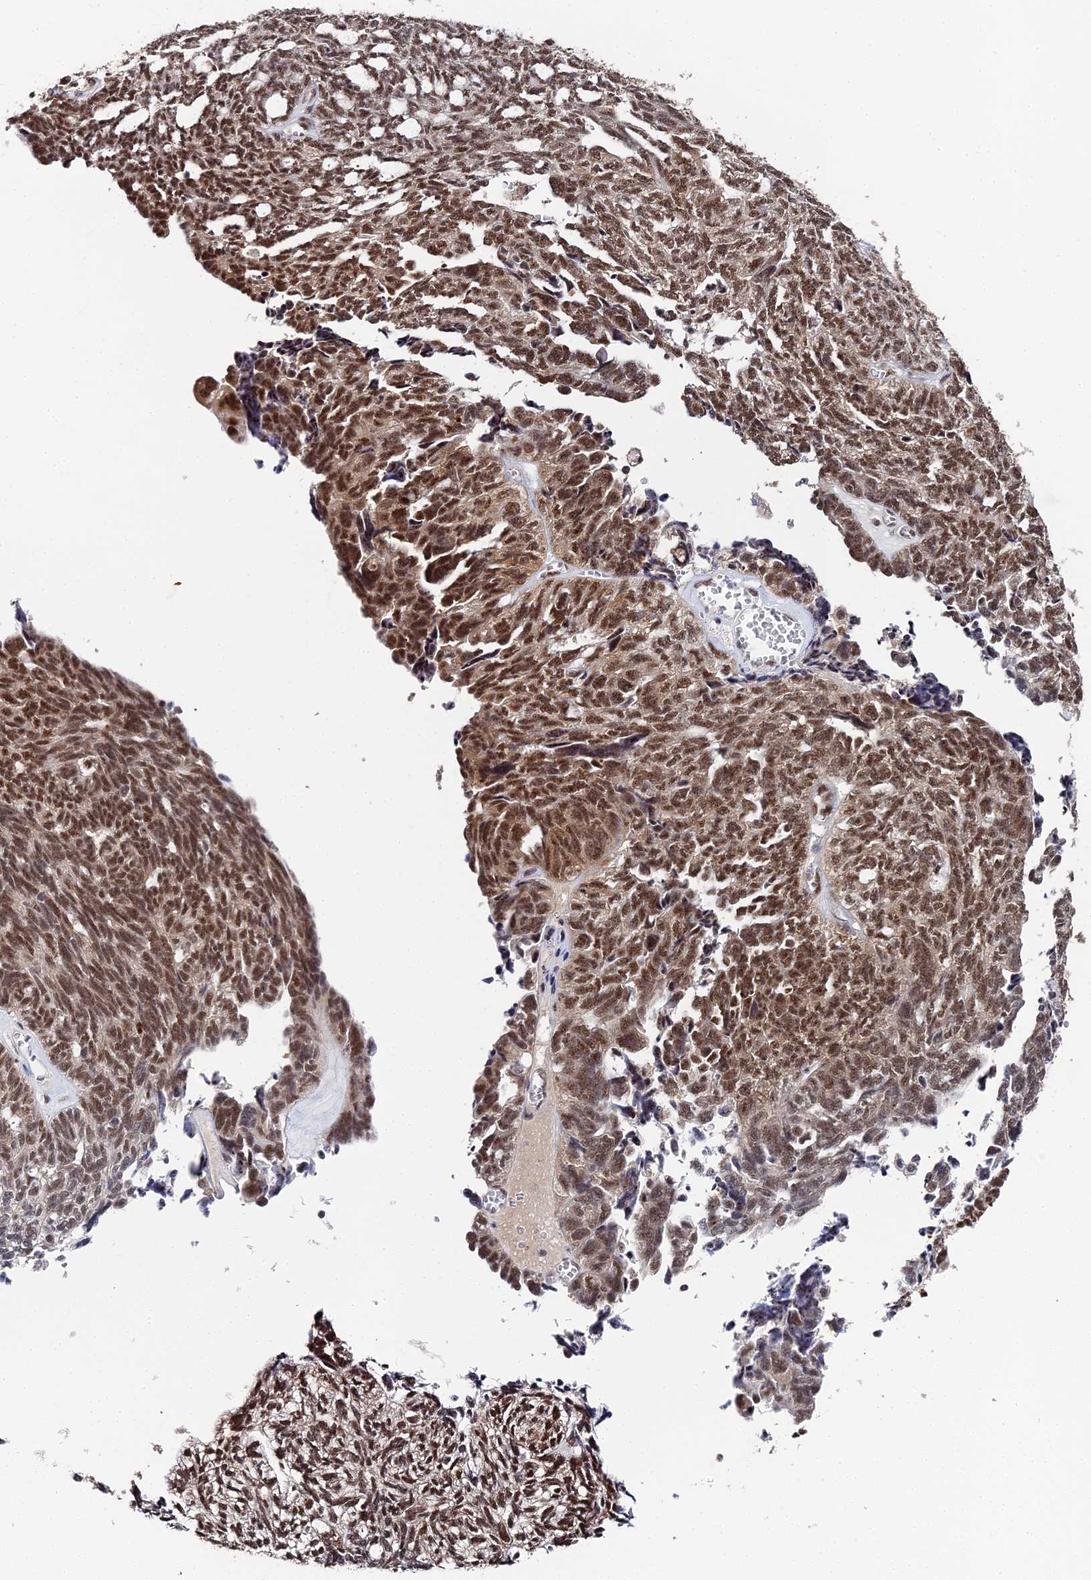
{"staining": {"intensity": "strong", "quantity": ">75%", "location": "nuclear"}, "tissue": "ovarian cancer", "cell_type": "Tumor cells", "image_type": "cancer", "snomed": [{"axis": "morphology", "description": "Cystadenocarcinoma, serous, NOS"}, {"axis": "topography", "description": "Ovary"}], "caption": "An image showing strong nuclear staining in approximately >75% of tumor cells in ovarian serous cystadenocarcinoma, as visualized by brown immunohistochemical staining.", "gene": "MAGOHB", "patient": {"sex": "female", "age": 79}}